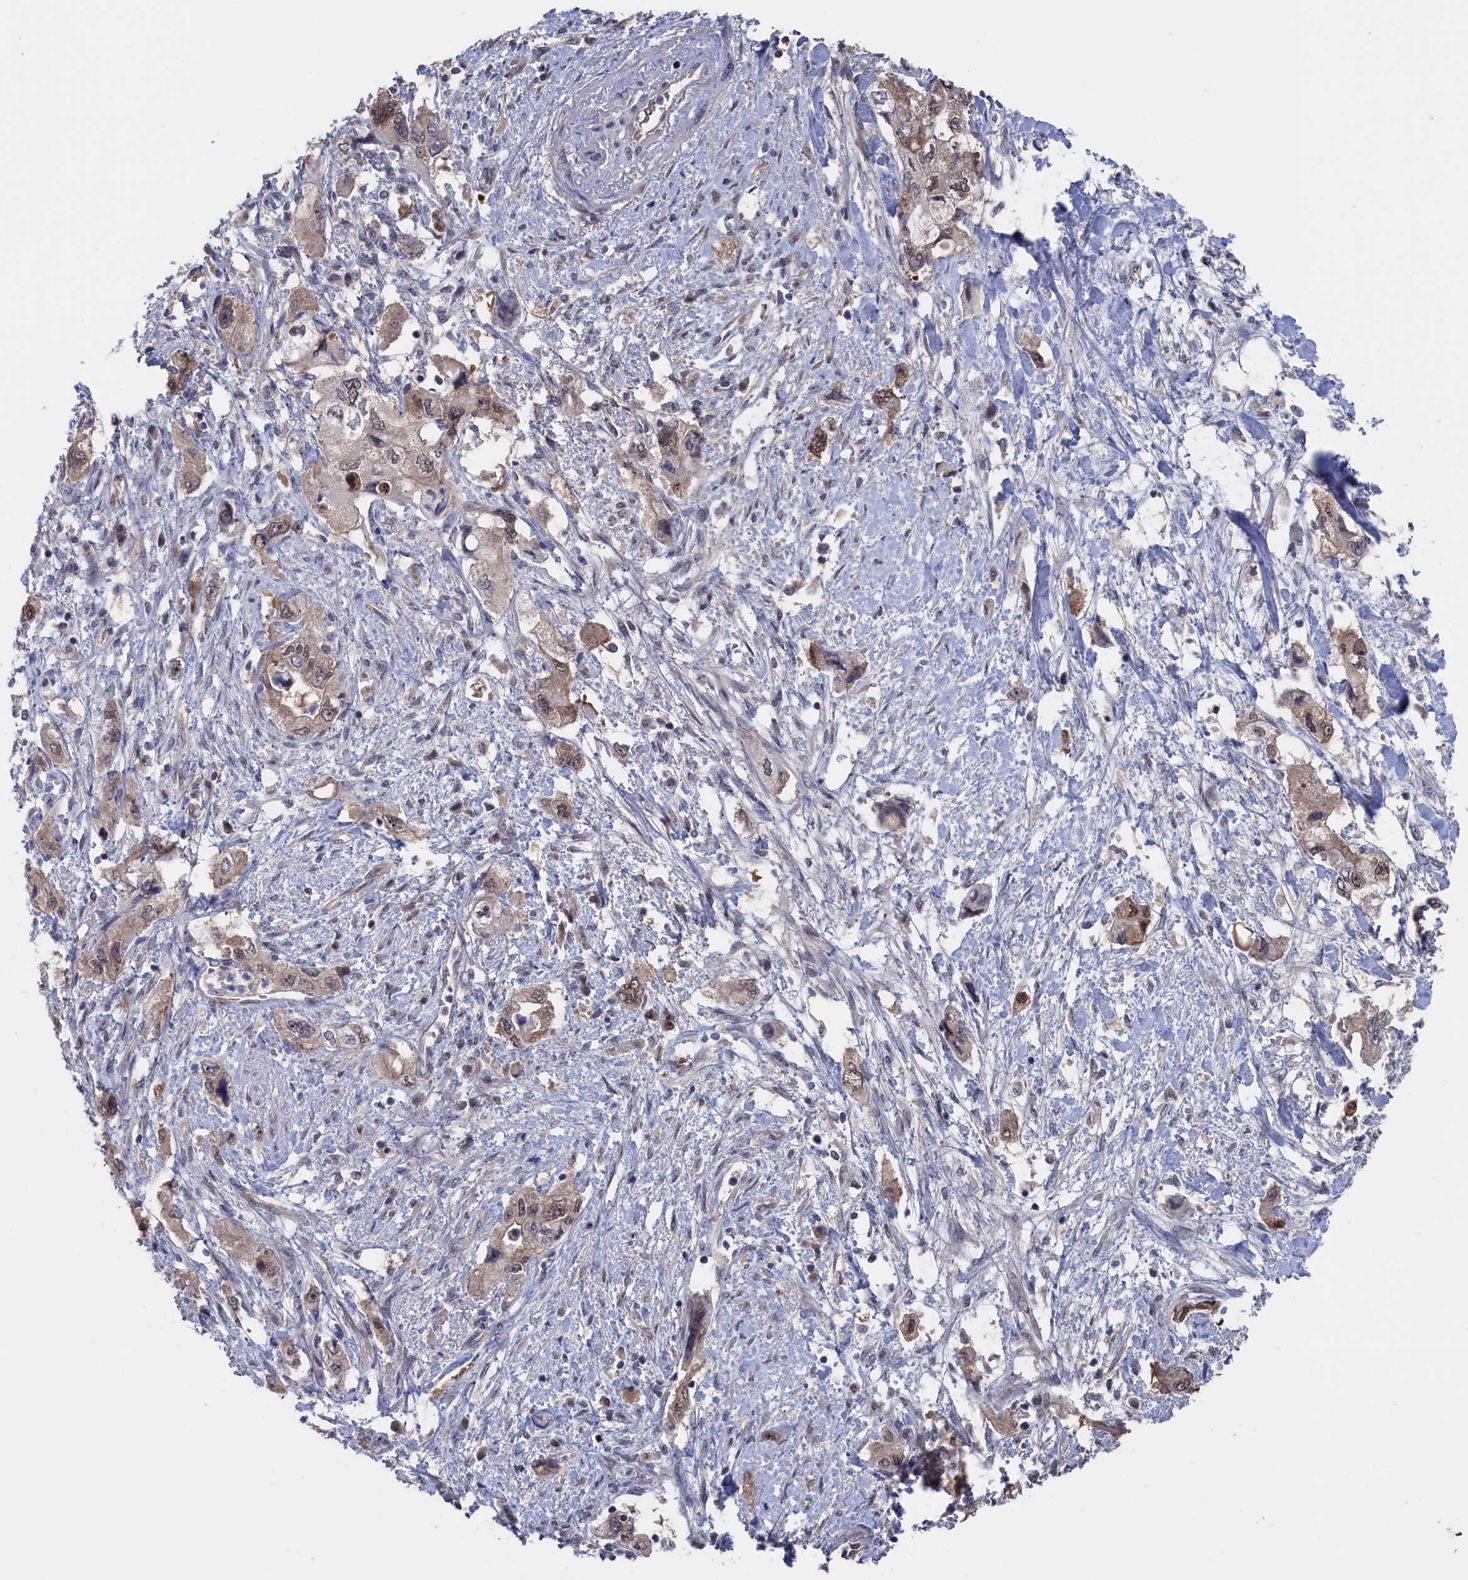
{"staining": {"intensity": "weak", "quantity": "25%-75%", "location": "cytoplasmic/membranous,nuclear"}, "tissue": "pancreatic cancer", "cell_type": "Tumor cells", "image_type": "cancer", "snomed": [{"axis": "morphology", "description": "Adenocarcinoma, NOS"}, {"axis": "topography", "description": "Pancreas"}], "caption": "Protein expression analysis of pancreatic cancer (adenocarcinoma) demonstrates weak cytoplasmic/membranous and nuclear staining in about 25%-75% of tumor cells.", "gene": "NUTF2", "patient": {"sex": "female", "age": 73}}